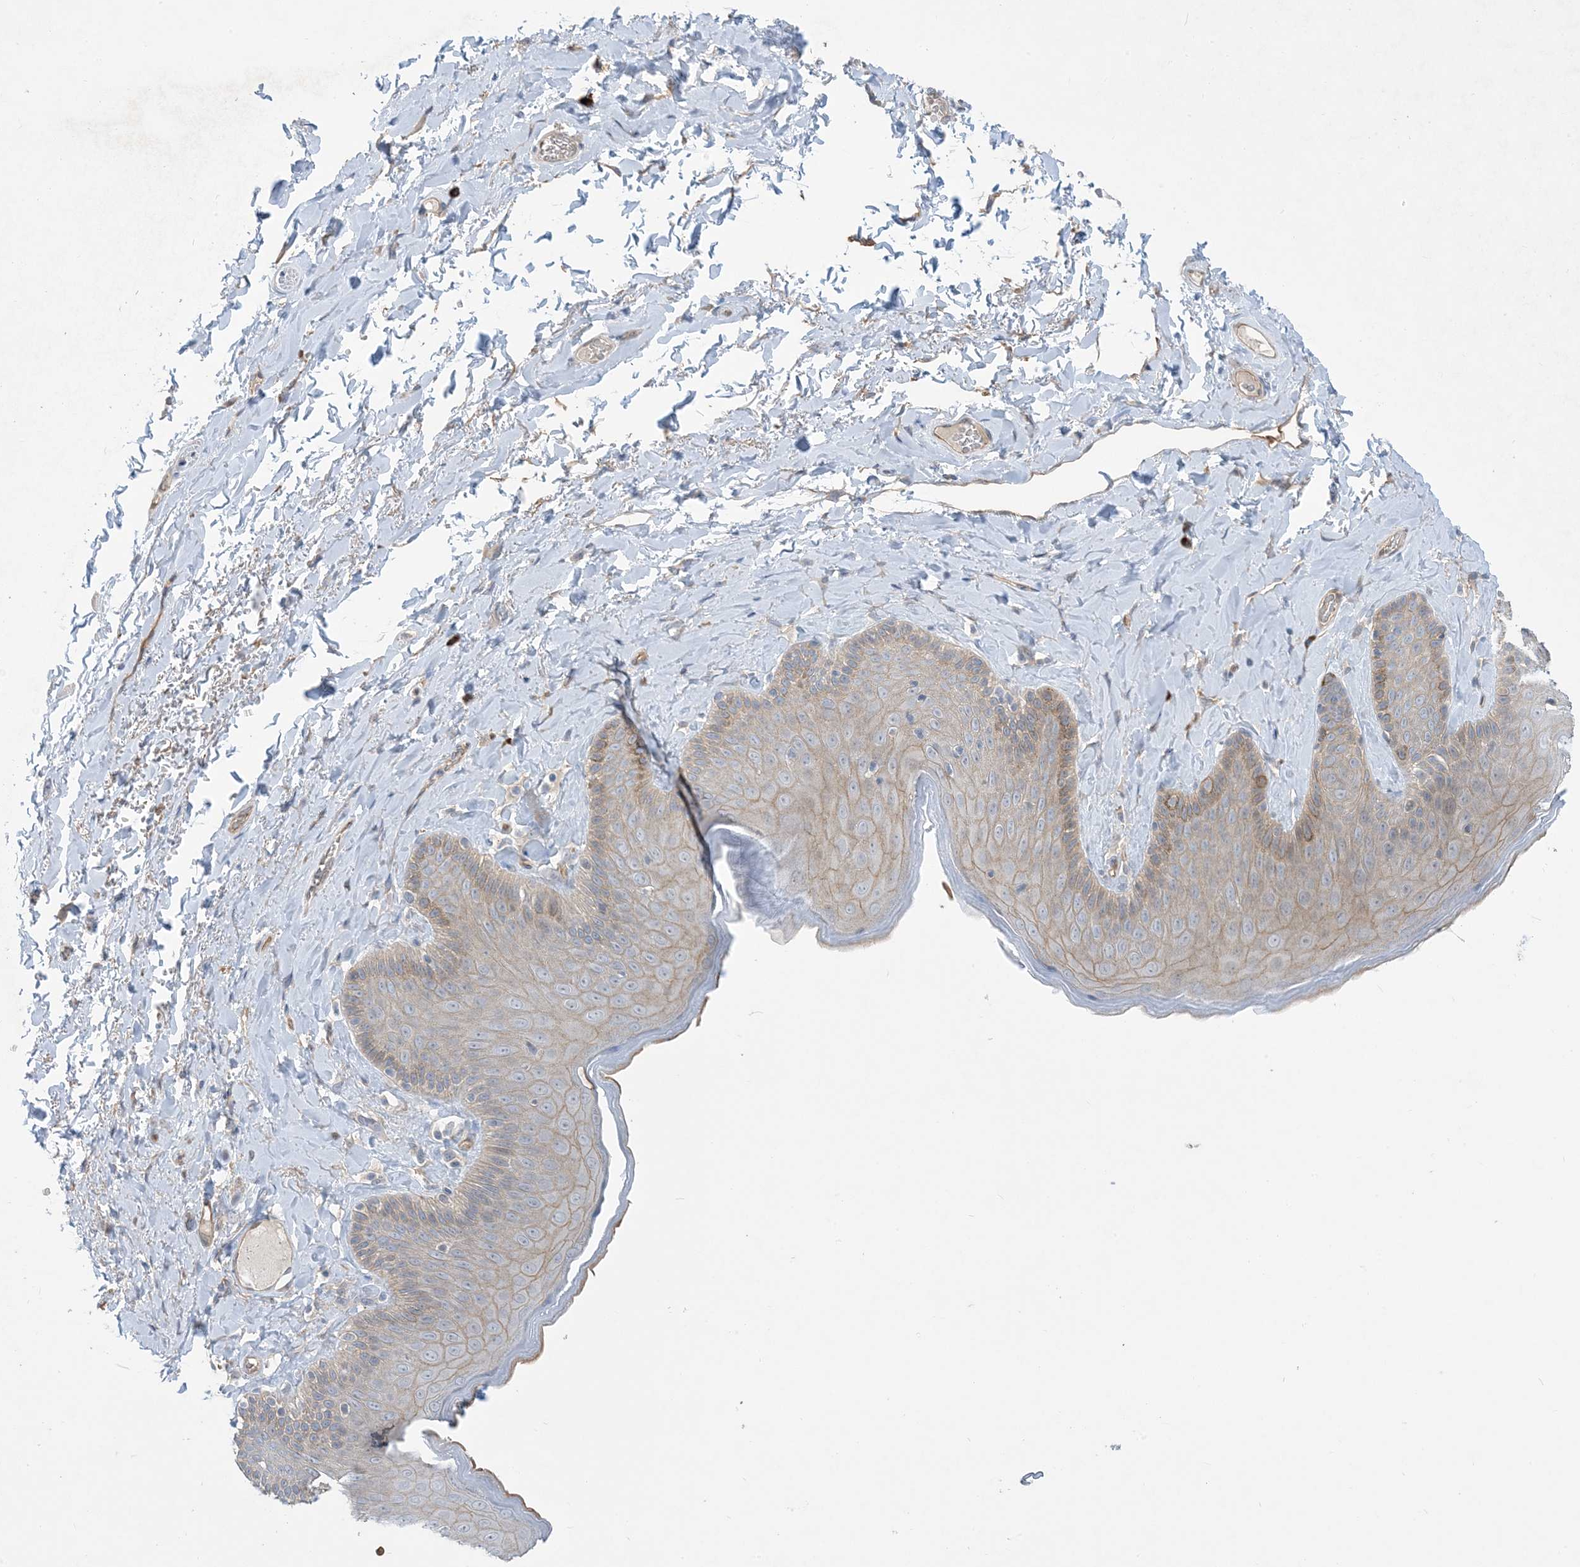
{"staining": {"intensity": "moderate", "quantity": "<25%", "location": "cytoplasmic/membranous"}, "tissue": "skin", "cell_type": "Epidermal cells", "image_type": "normal", "snomed": [{"axis": "morphology", "description": "Normal tissue, NOS"}, {"axis": "topography", "description": "Anal"}], "caption": "A brown stain labels moderate cytoplasmic/membranous staining of a protein in epidermal cells of unremarkable human skin.", "gene": "AOC1", "patient": {"sex": "male", "age": 69}}